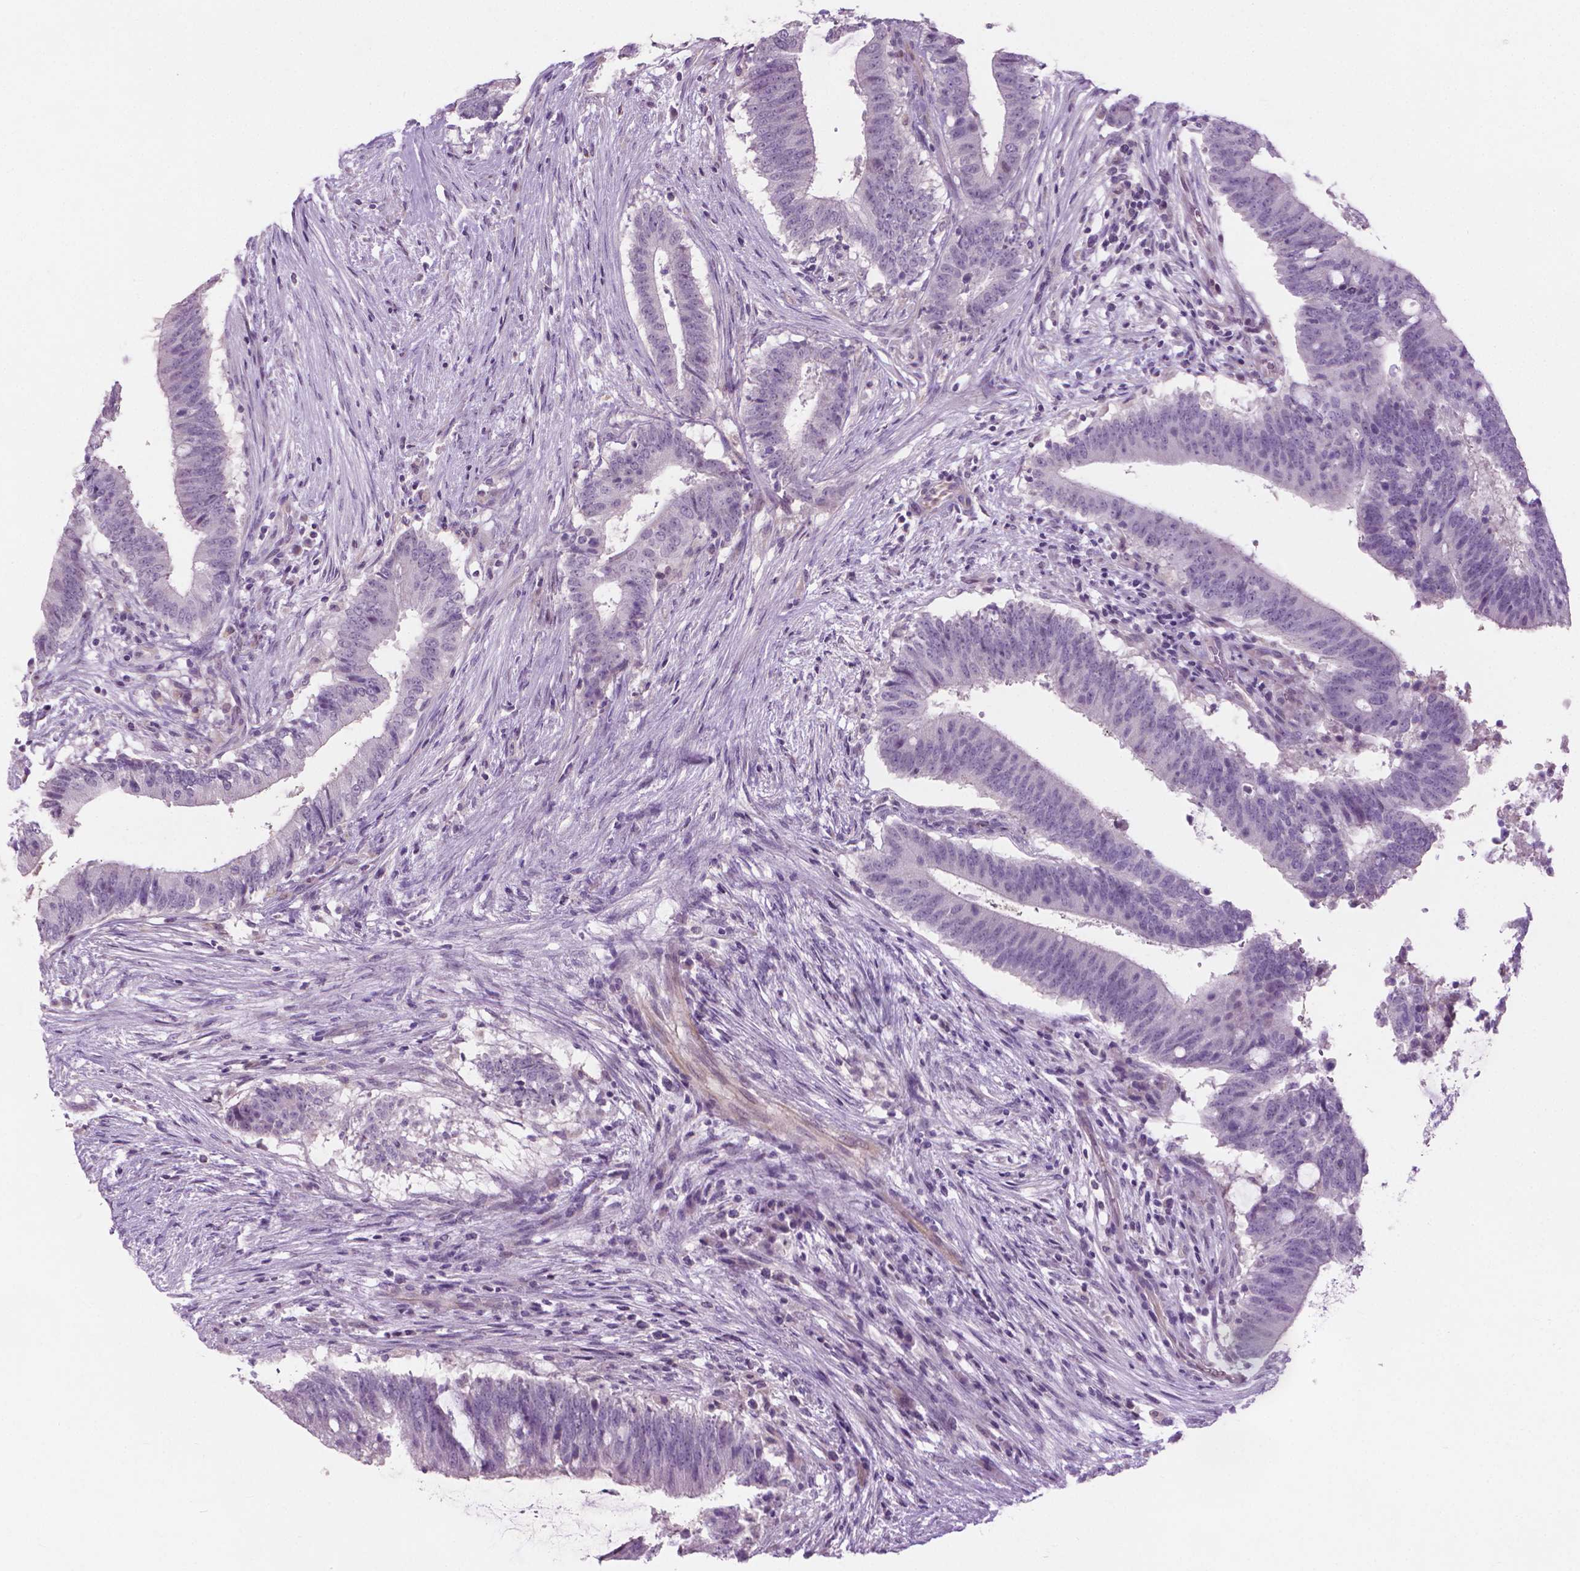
{"staining": {"intensity": "negative", "quantity": "none", "location": "none"}, "tissue": "colorectal cancer", "cell_type": "Tumor cells", "image_type": "cancer", "snomed": [{"axis": "morphology", "description": "Adenocarcinoma, NOS"}, {"axis": "topography", "description": "Colon"}], "caption": "Colorectal adenocarcinoma stained for a protein using immunohistochemistry (IHC) exhibits no expression tumor cells.", "gene": "KRT73", "patient": {"sex": "female", "age": 43}}